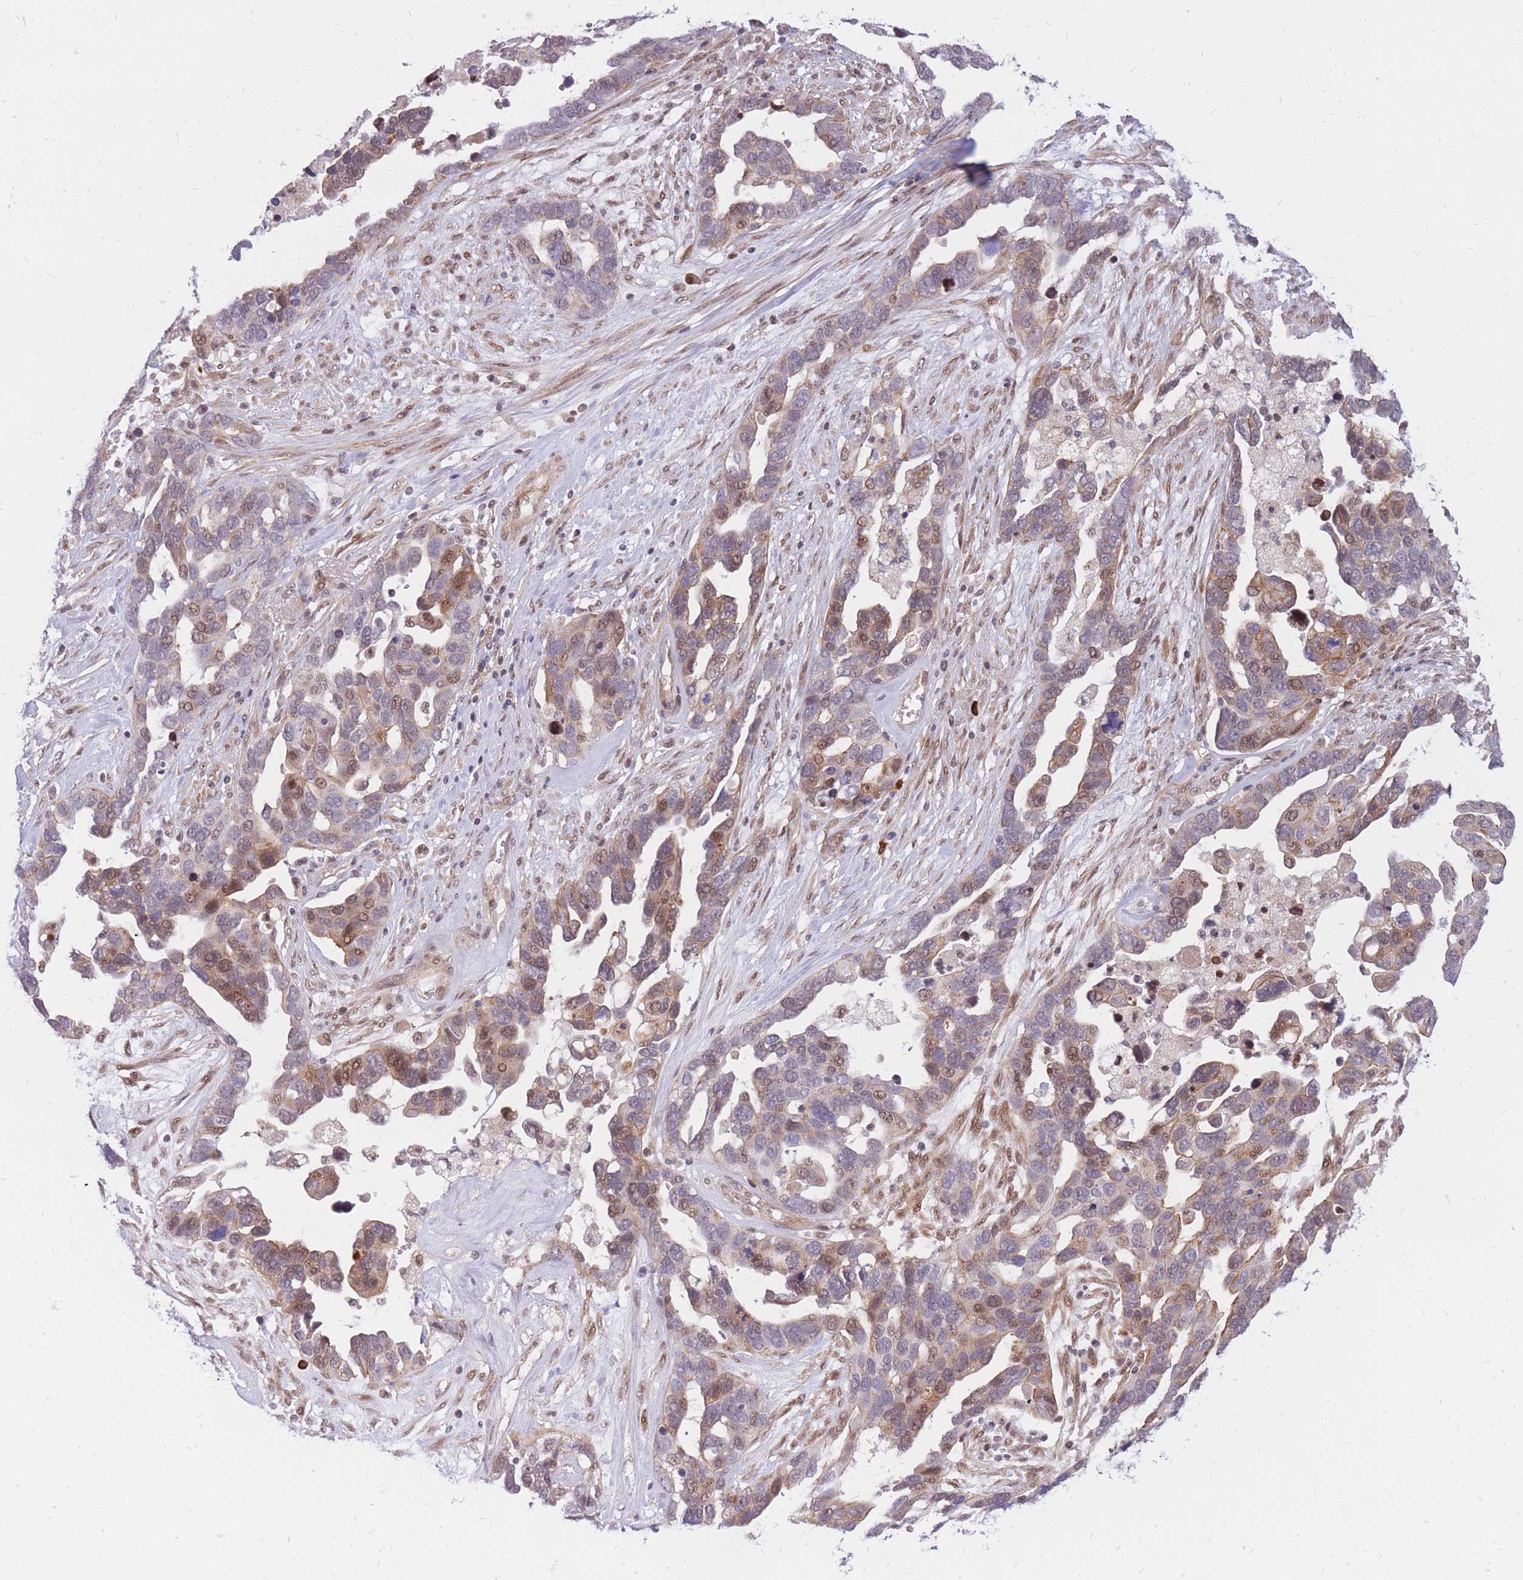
{"staining": {"intensity": "moderate", "quantity": "25%-75%", "location": "nuclear"}, "tissue": "ovarian cancer", "cell_type": "Tumor cells", "image_type": "cancer", "snomed": [{"axis": "morphology", "description": "Cystadenocarcinoma, serous, NOS"}, {"axis": "topography", "description": "Ovary"}], "caption": "Protein expression analysis of human serous cystadenocarcinoma (ovarian) reveals moderate nuclear expression in approximately 25%-75% of tumor cells.", "gene": "ERICH6B", "patient": {"sex": "female", "age": 54}}